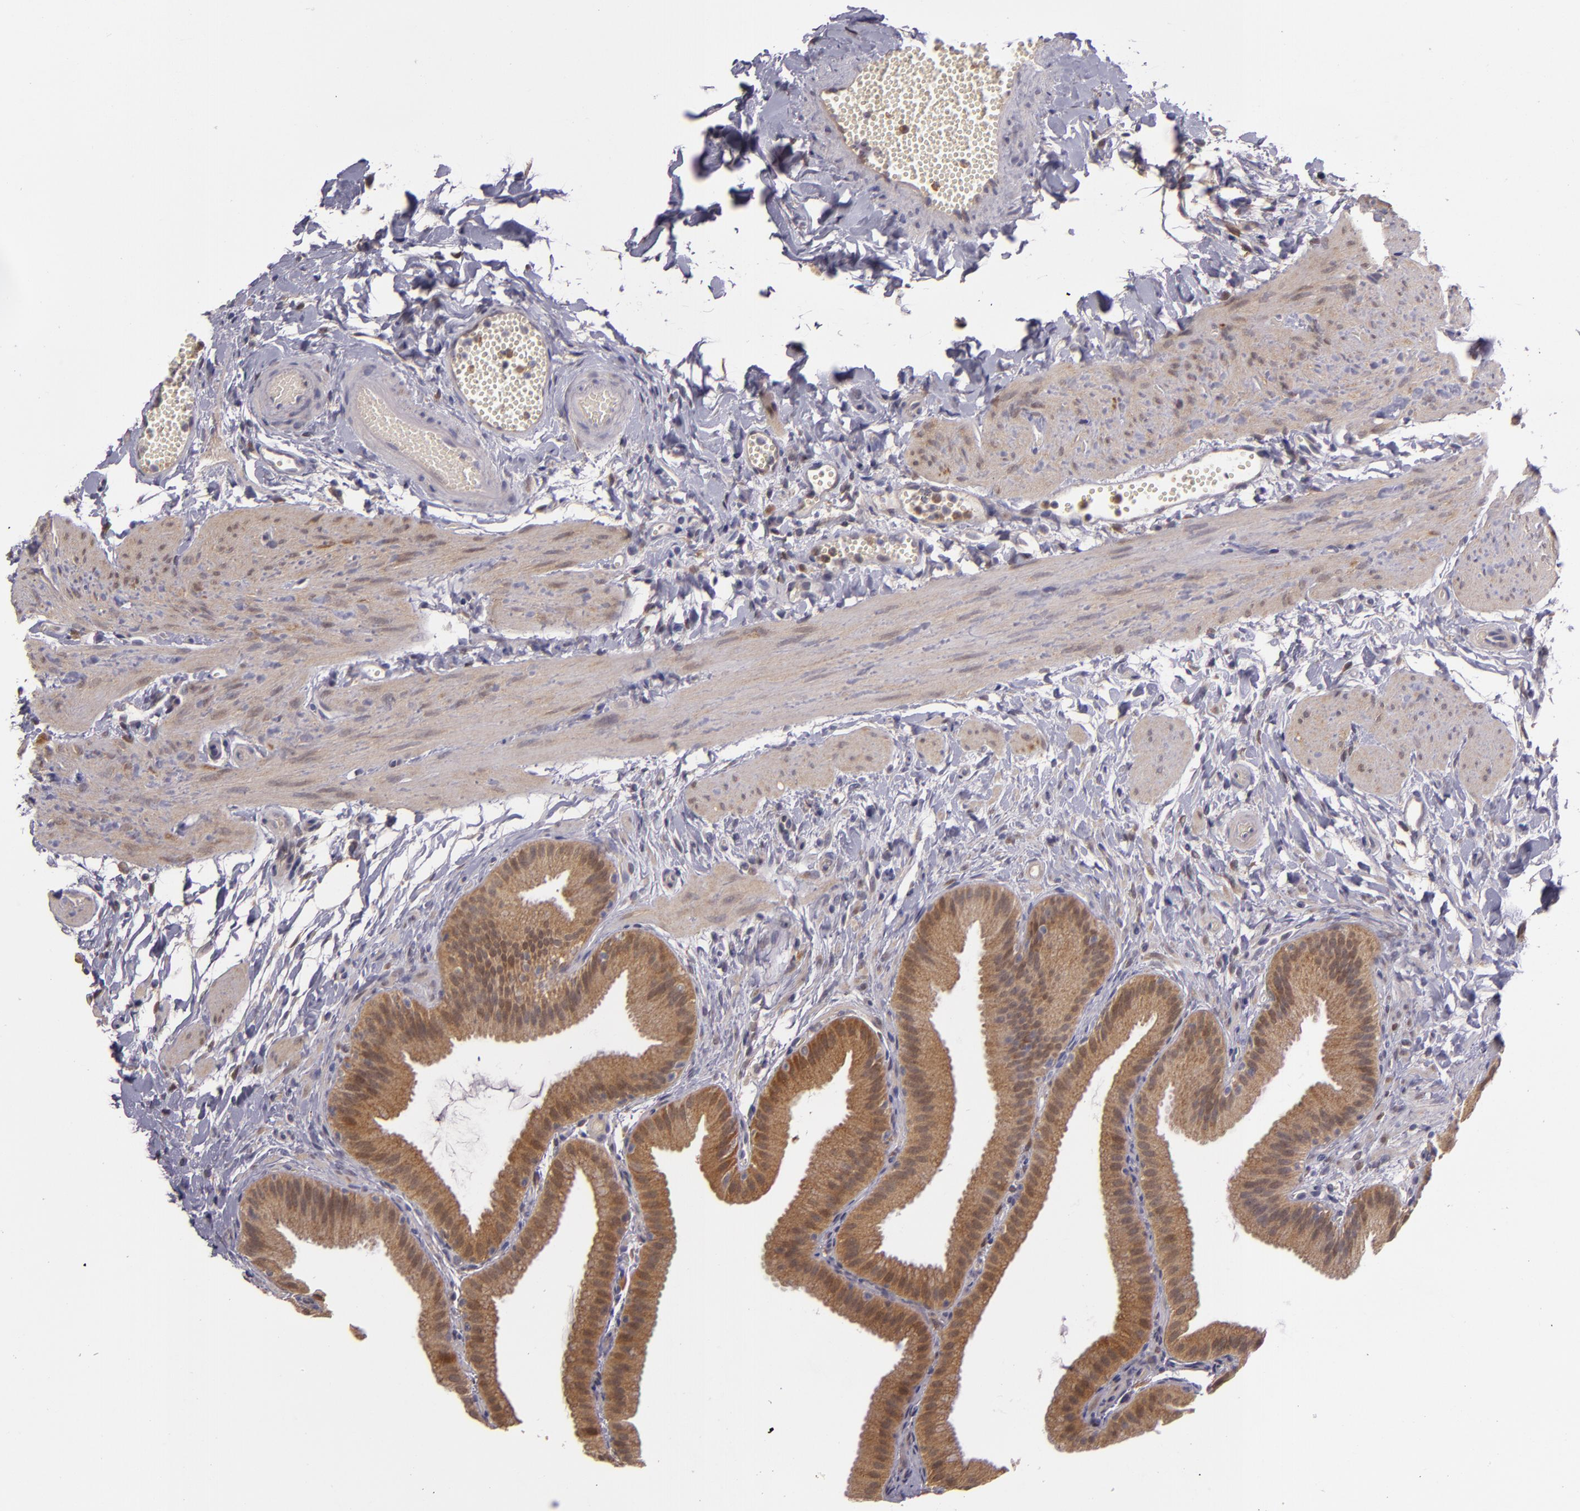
{"staining": {"intensity": "moderate", "quantity": ">75%", "location": "cytoplasmic/membranous"}, "tissue": "gallbladder", "cell_type": "Glandular cells", "image_type": "normal", "snomed": [{"axis": "morphology", "description": "Normal tissue, NOS"}, {"axis": "topography", "description": "Gallbladder"}], "caption": "A micrograph of gallbladder stained for a protein displays moderate cytoplasmic/membranous brown staining in glandular cells. (DAB (3,3'-diaminobenzidine) = brown stain, brightfield microscopy at high magnification).", "gene": "FHIT", "patient": {"sex": "female", "age": 63}}